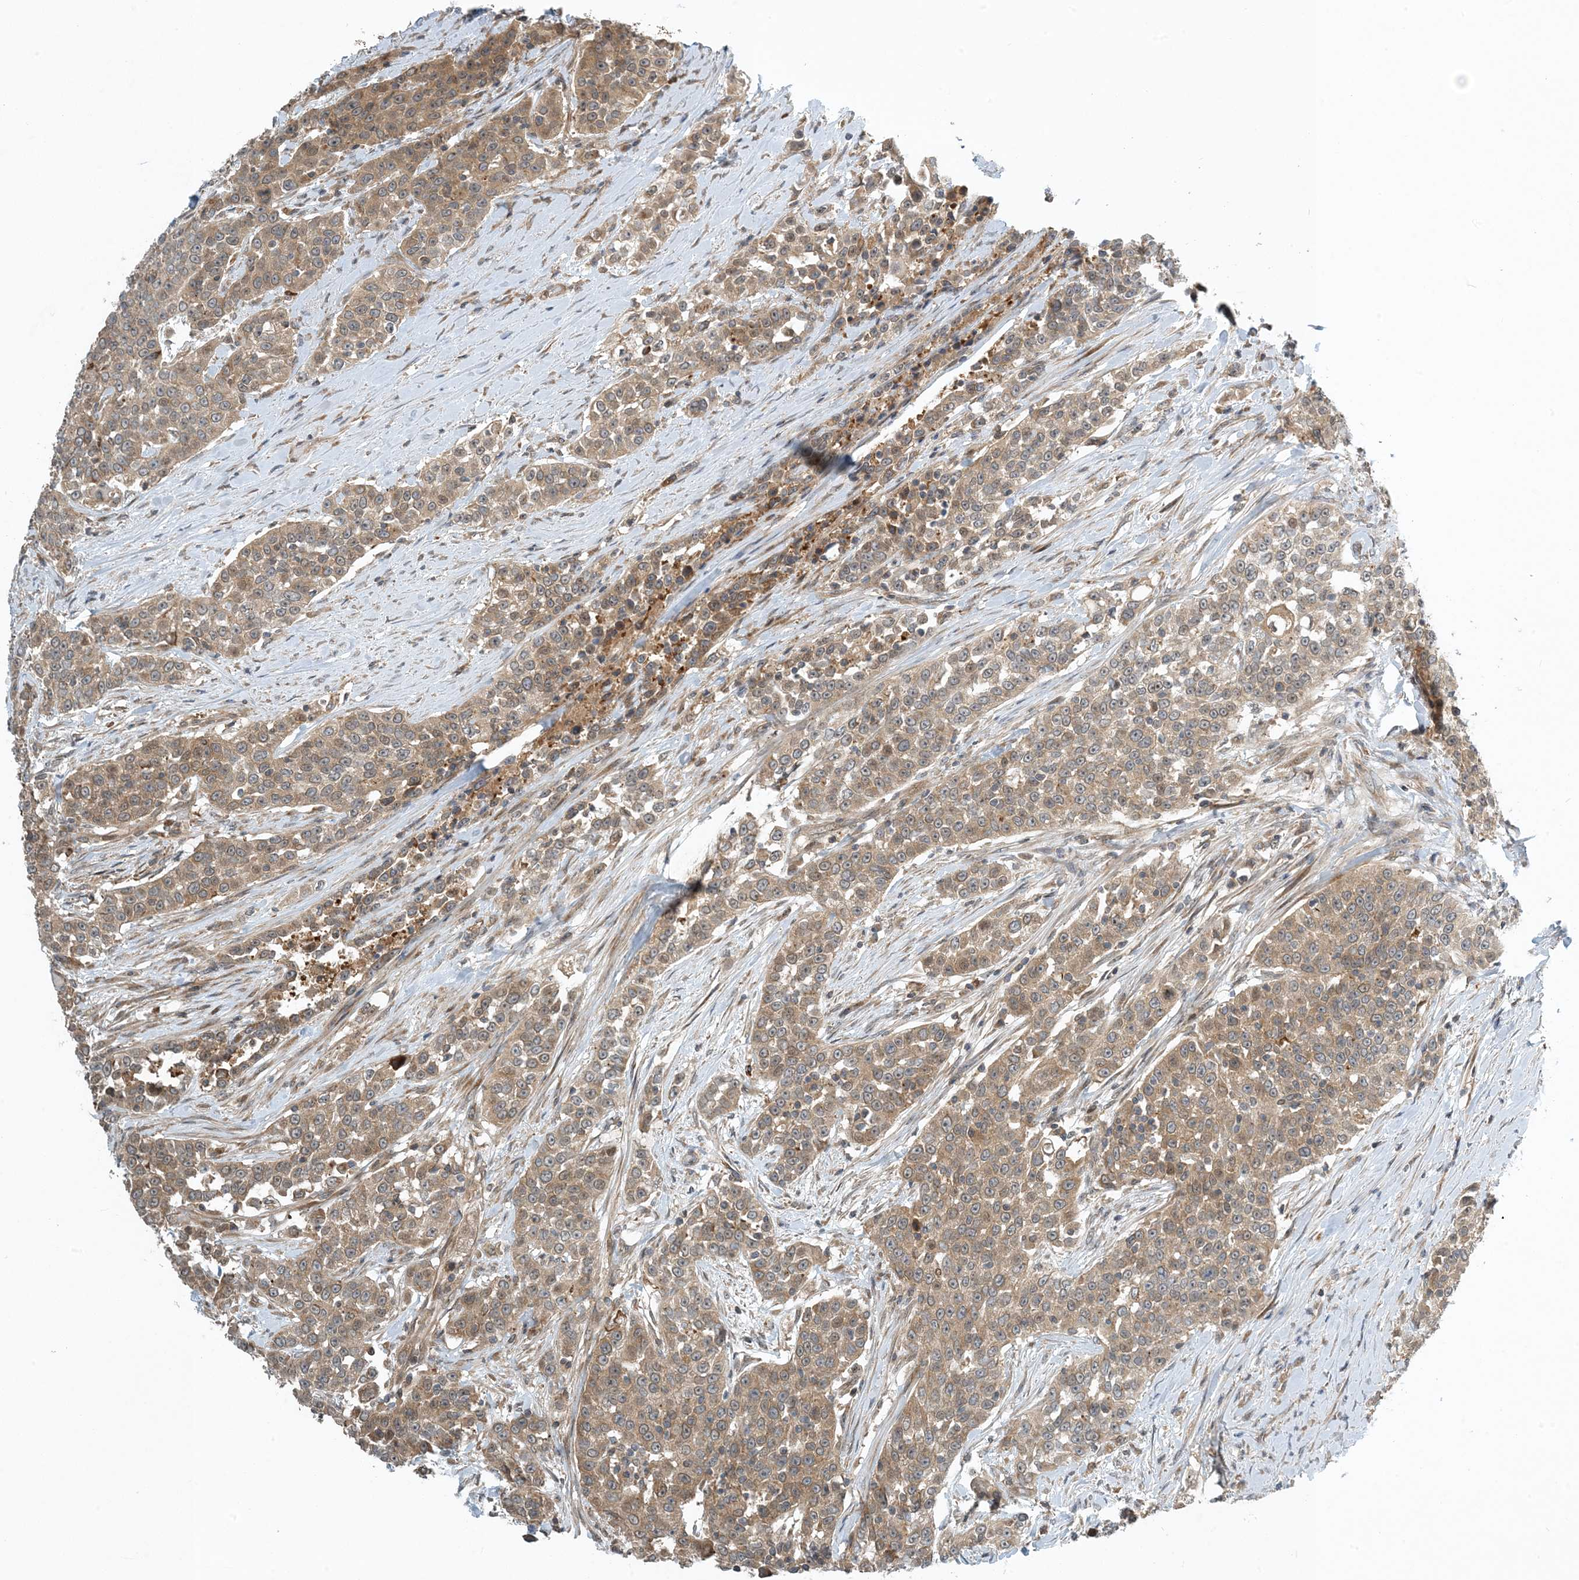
{"staining": {"intensity": "moderate", "quantity": ">75%", "location": "cytoplasmic/membranous"}, "tissue": "urothelial cancer", "cell_type": "Tumor cells", "image_type": "cancer", "snomed": [{"axis": "morphology", "description": "Urothelial carcinoma, High grade"}, {"axis": "topography", "description": "Urinary bladder"}], "caption": "Tumor cells reveal medium levels of moderate cytoplasmic/membranous positivity in approximately >75% of cells in human high-grade urothelial carcinoma.", "gene": "ZBTB3", "patient": {"sex": "female", "age": 80}}